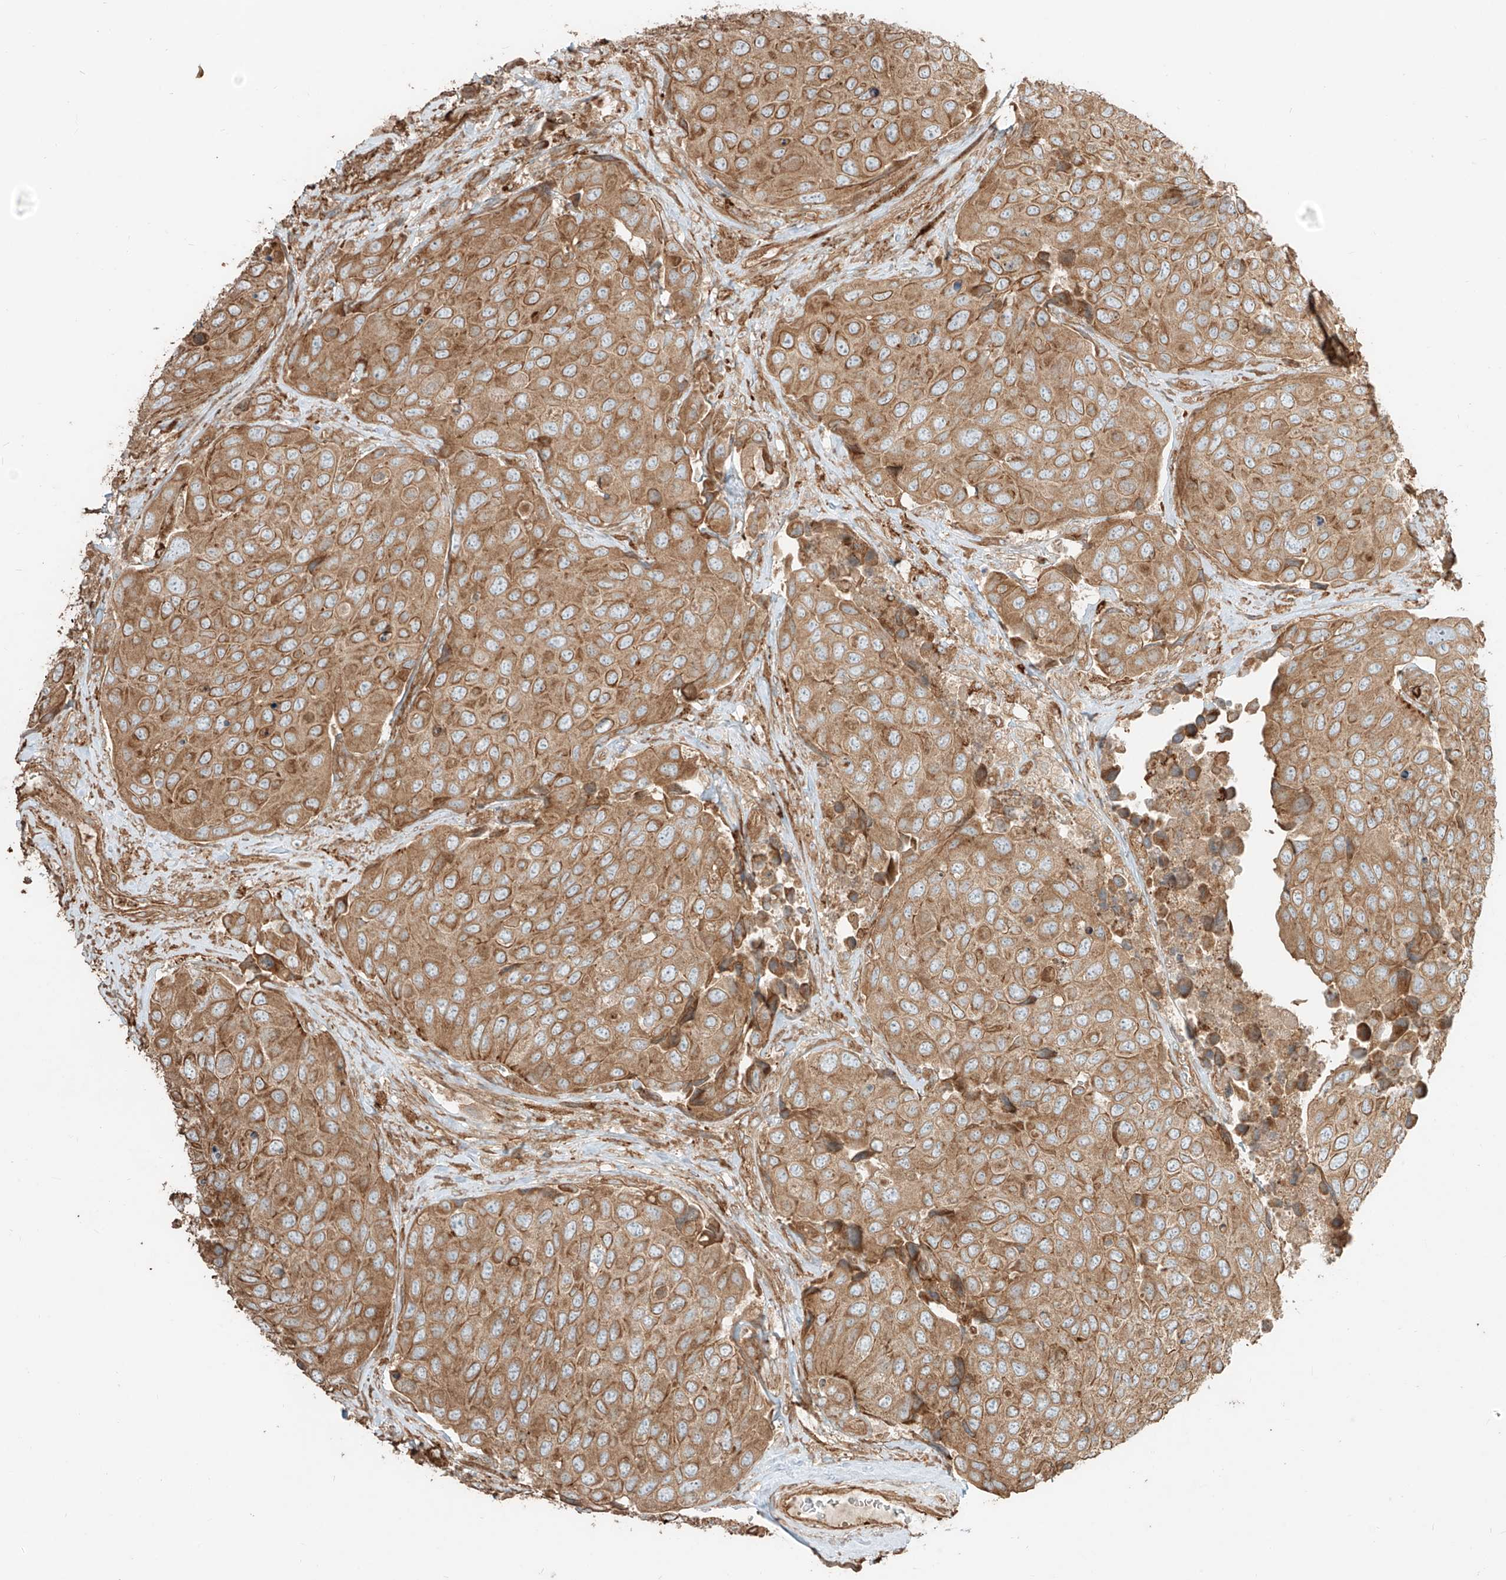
{"staining": {"intensity": "moderate", "quantity": ">75%", "location": "cytoplasmic/membranous"}, "tissue": "urothelial cancer", "cell_type": "Tumor cells", "image_type": "cancer", "snomed": [{"axis": "morphology", "description": "Urothelial carcinoma, High grade"}, {"axis": "topography", "description": "Urinary bladder"}], "caption": "Immunohistochemistry histopathology image of human high-grade urothelial carcinoma stained for a protein (brown), which shows medium levels of moderate cytoplasmic/membranous expression in approximately >75% of tumor cells.", "gene": "CCDC115", "patient": {"sex": "male", "age": 74}}